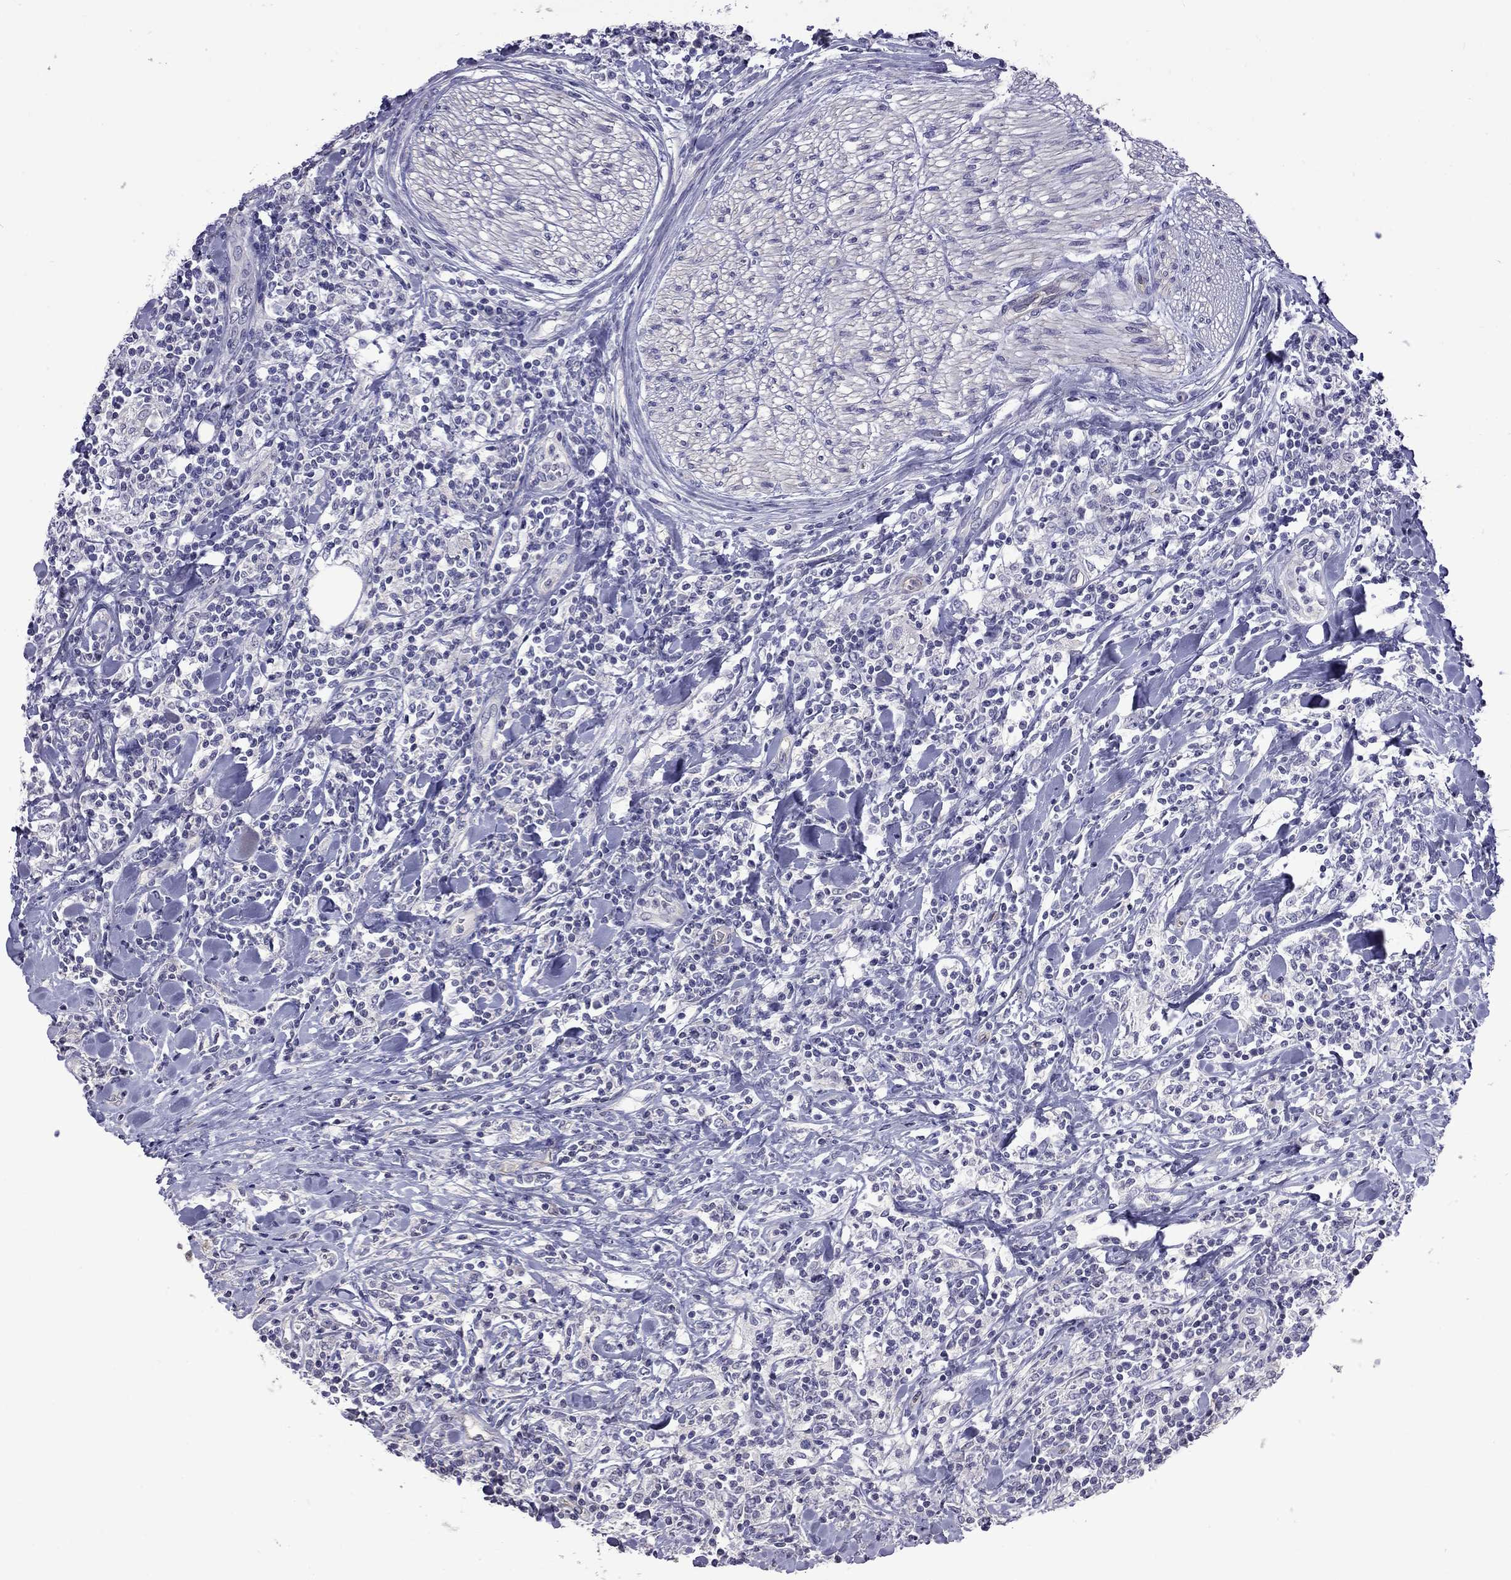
{"staining": {"intensity": "negative", "quantity": "none", "location": "none"}, "tissue": "lymphoma", "cell_type": "Tumor cells", "image_type": "cancer", "snomed": [{"axis": "morphology", "description": "Malignant lymphoma, non-Hodgkin's type, High grade"}, {"axis": "topography", "description": "Lymph node"}], "caption": "Immunohistochemistry (IHC) histopathology image of neoplastic tissue: lymphoma stained with DAB displays no significant protein expression in tumor cells.", "gene": "FEZ1", "patient": {"sex": "female", "age": 84}}